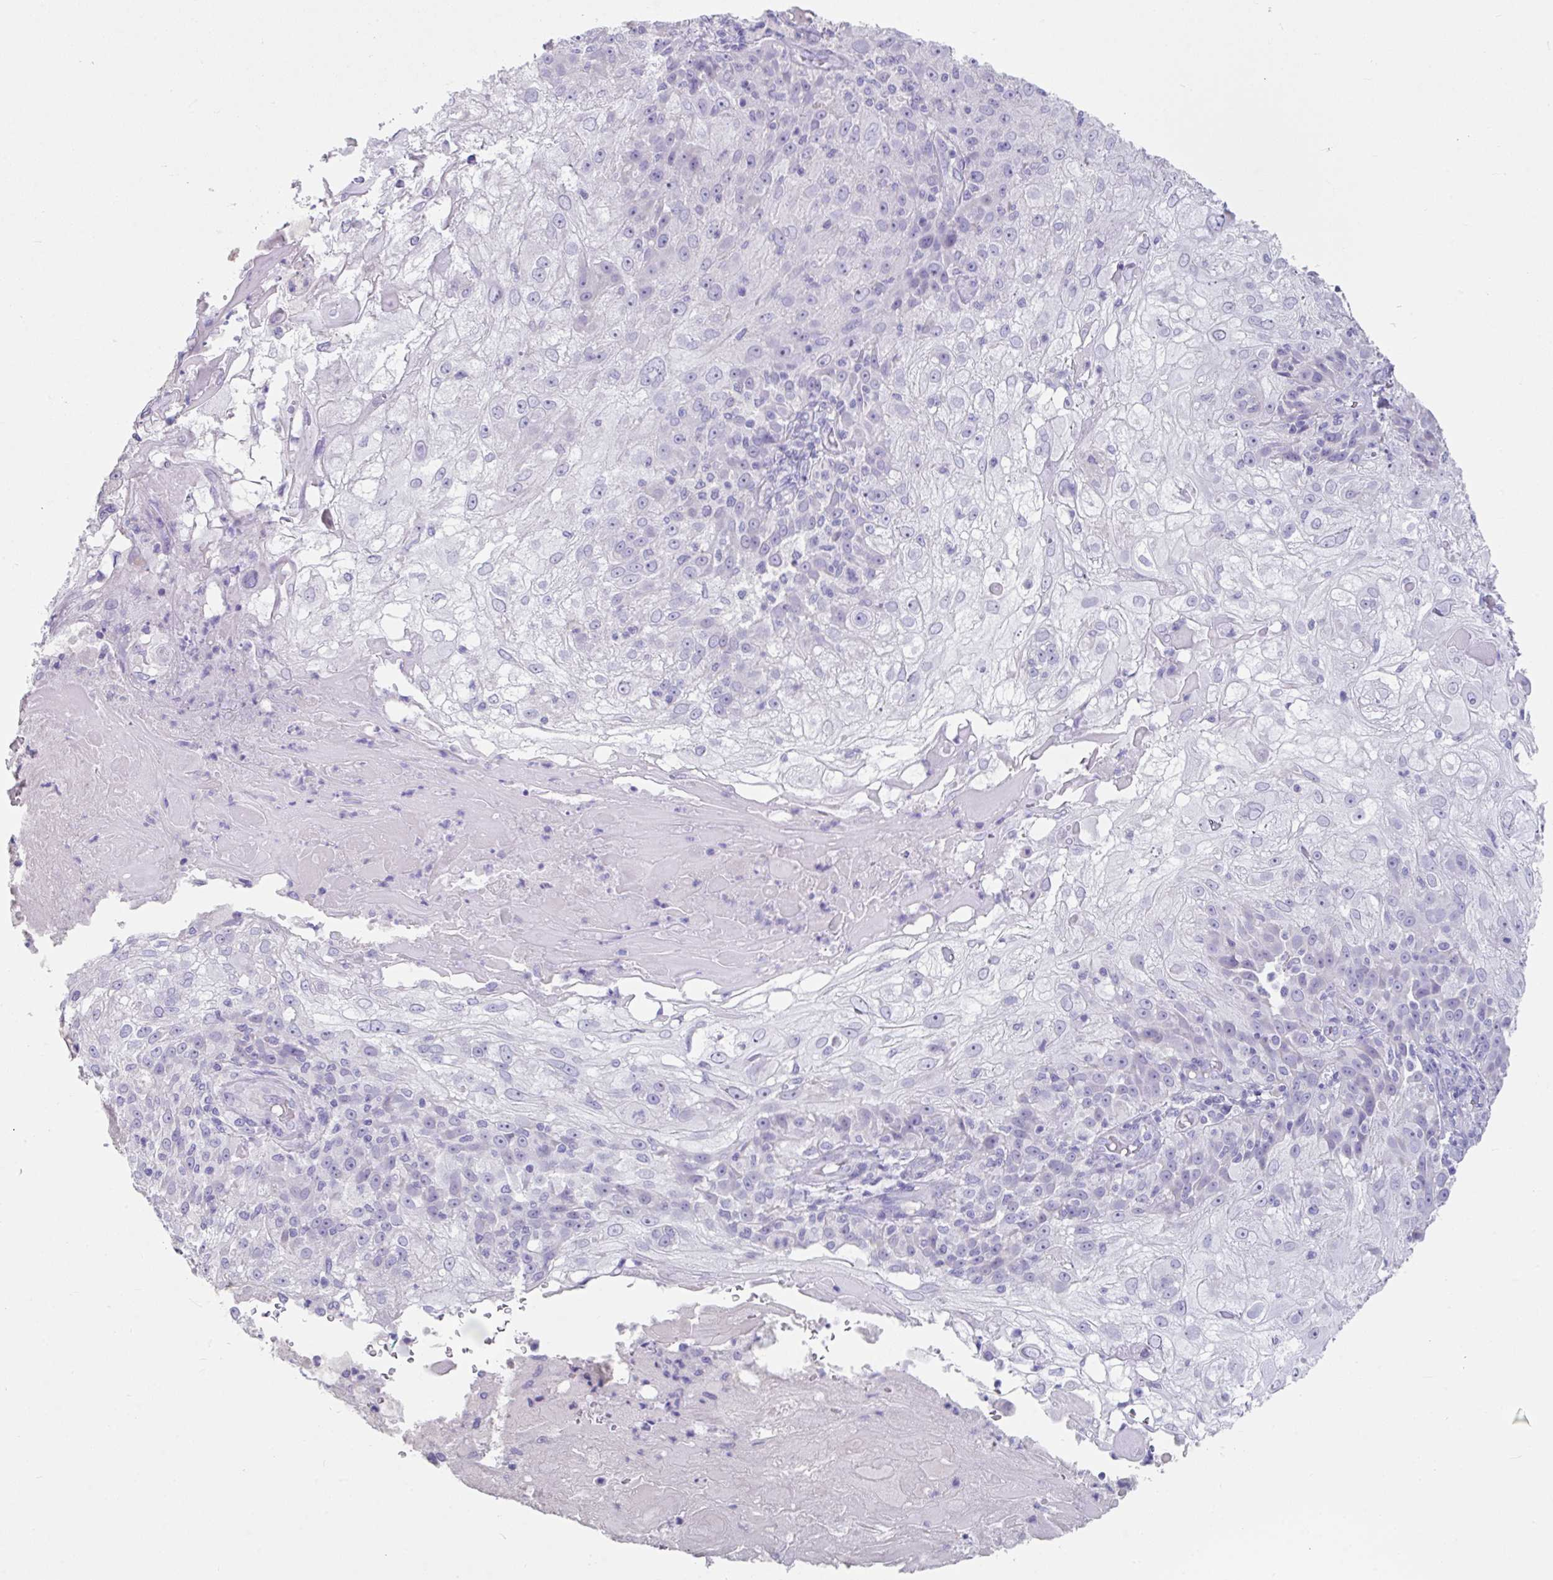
{"staining": {"intensity": "negative", "quantity": "none", "location": "none"}, "tissue": "skin cancer", "cell_type": "Tumor cells", "image_type": "cancer", "snomed": [{"axis": "morphology", "description": "Normal tissue, NOS"}, {"axis": "morphology", "description": "Squamous cell carcinoma, NOS"}, {"axis": "topography", "description": "Skin"}], "caption": "Immunohistochemistry micrograph of neoplastic tissue: skin cancer (squamous cell carcinoma) stained with DAB (3,3'-diaminobenzidine) shows no significant protein expression in tumor cells.", "gene": "SLC44A4", "patient": {"sex": "female", "age": 83}}